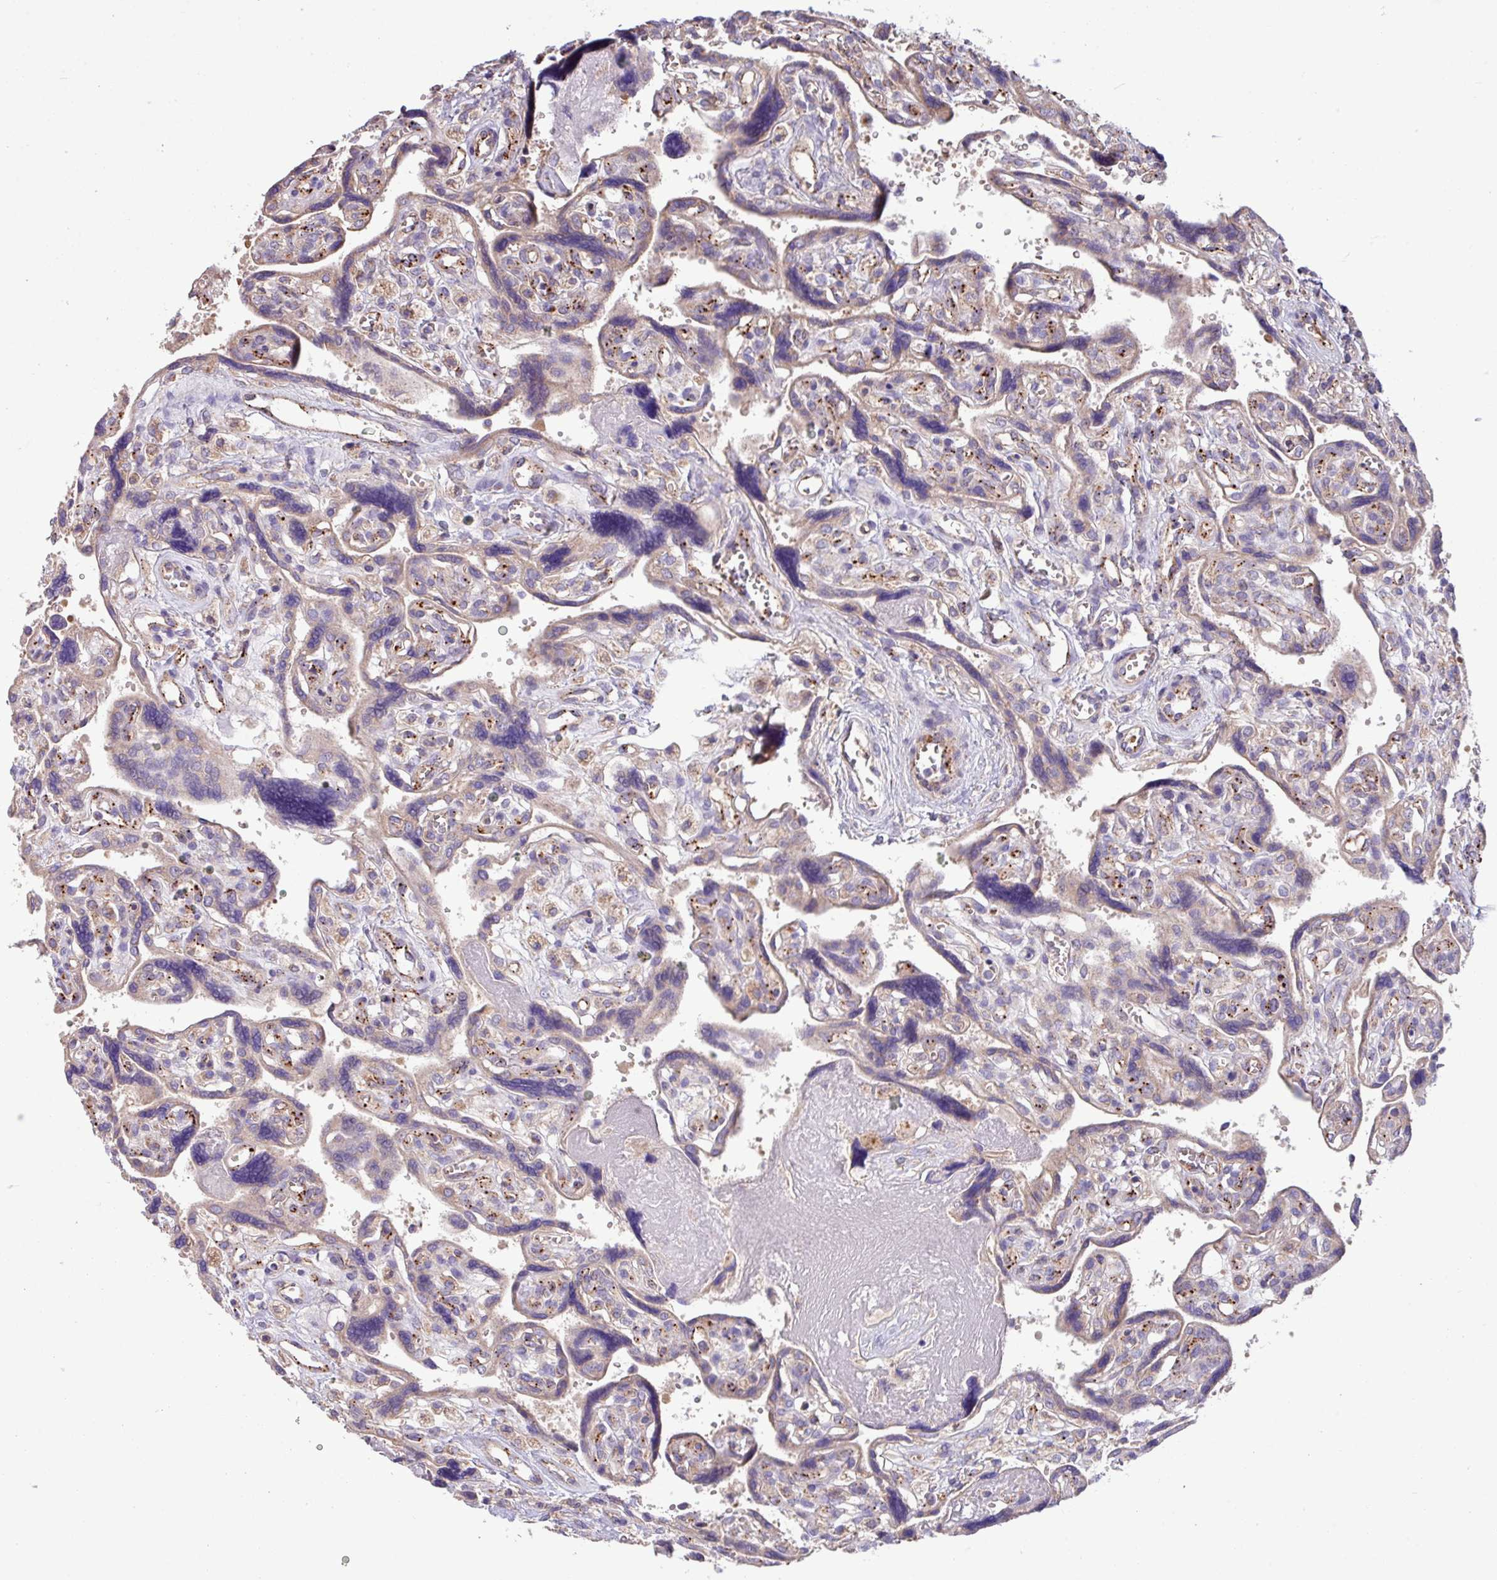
{"staining": {"intensity": "negative", "quantity": "none", "location": "none"}, "tissue": "placenta", "cell_type": "Trophoblastic cells", "image_type": "normal", "snomed": [{"axis": "morphology", "description": "Normal tissue, NOS"}, {"axis": "topography", "description": "Placenta"}], "caption": "Trophoblastic cells are negative for brown protein staining in unremarkable placenta. The staining was performed using DAB to visualize the protein expression in brown, while the nuclei were stained in blue with hematoxylin (Magnification: 20x).", "gene": "PPM1J", "patient": {"sex": "female", "age": 39}}